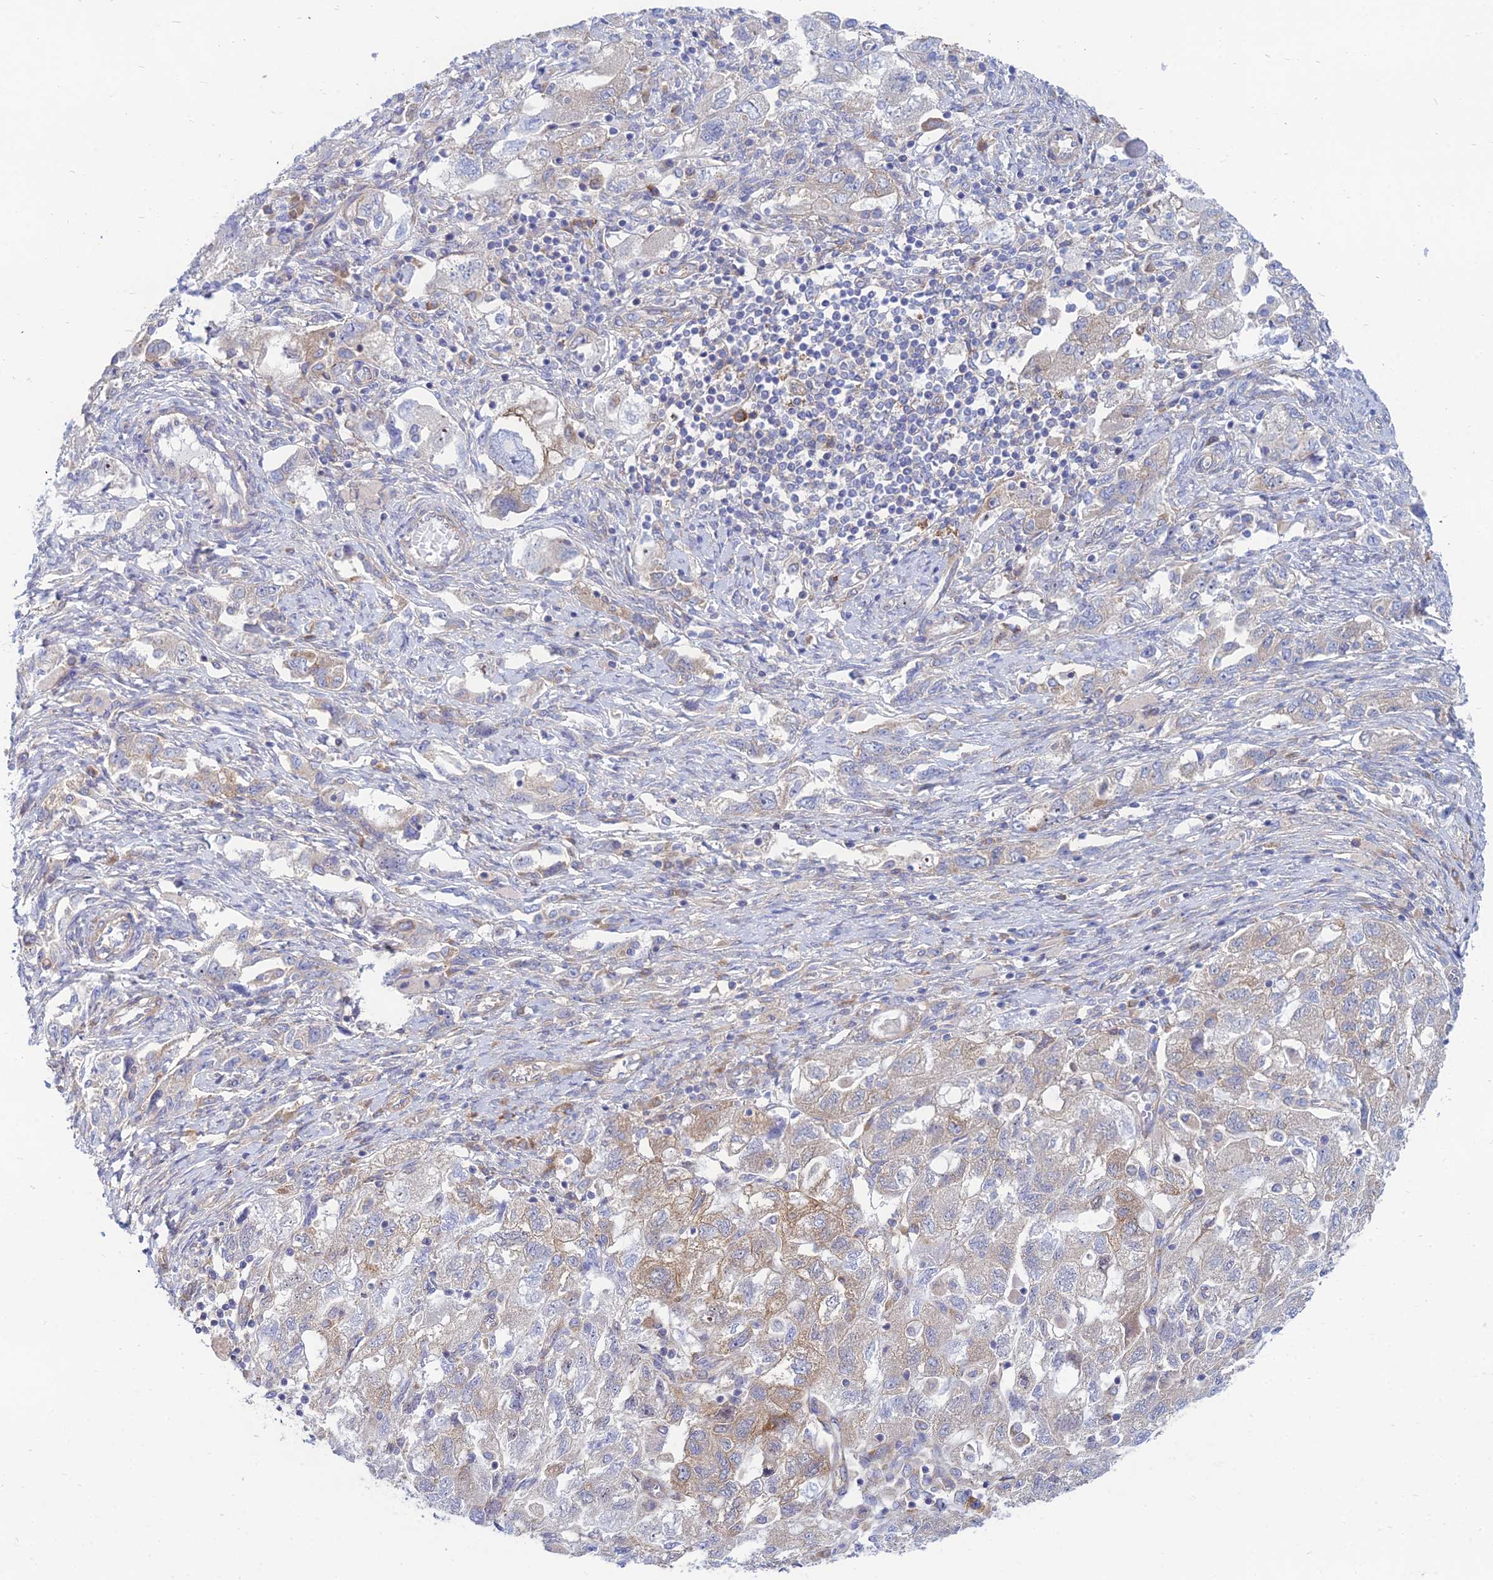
{"staining": {"intensity": "moderate", "quantity": "<25%", "location": "cytoplasmic/membranous"}, "tissue": "ovarian cancer", "cell_type": "Tumor cells", "image_type": "cancer", "snomed": [{"axis": "morphology", "description": "Carcinoma, NOS"}, {"axis": "morphology", "description": "Cystadenocarcinoma, serous, NOS"}, {"axis": "topography", "description": "Ovary"}], "caption": "There is low levels of moderate cytoplasmic/membranous expression in tumor cells of ovarian carcinoma, as demonstrated by immunohistochemical staining (brown color).", "gene": "TXLNA", "patient": {"sex": "female", "age": 69}}